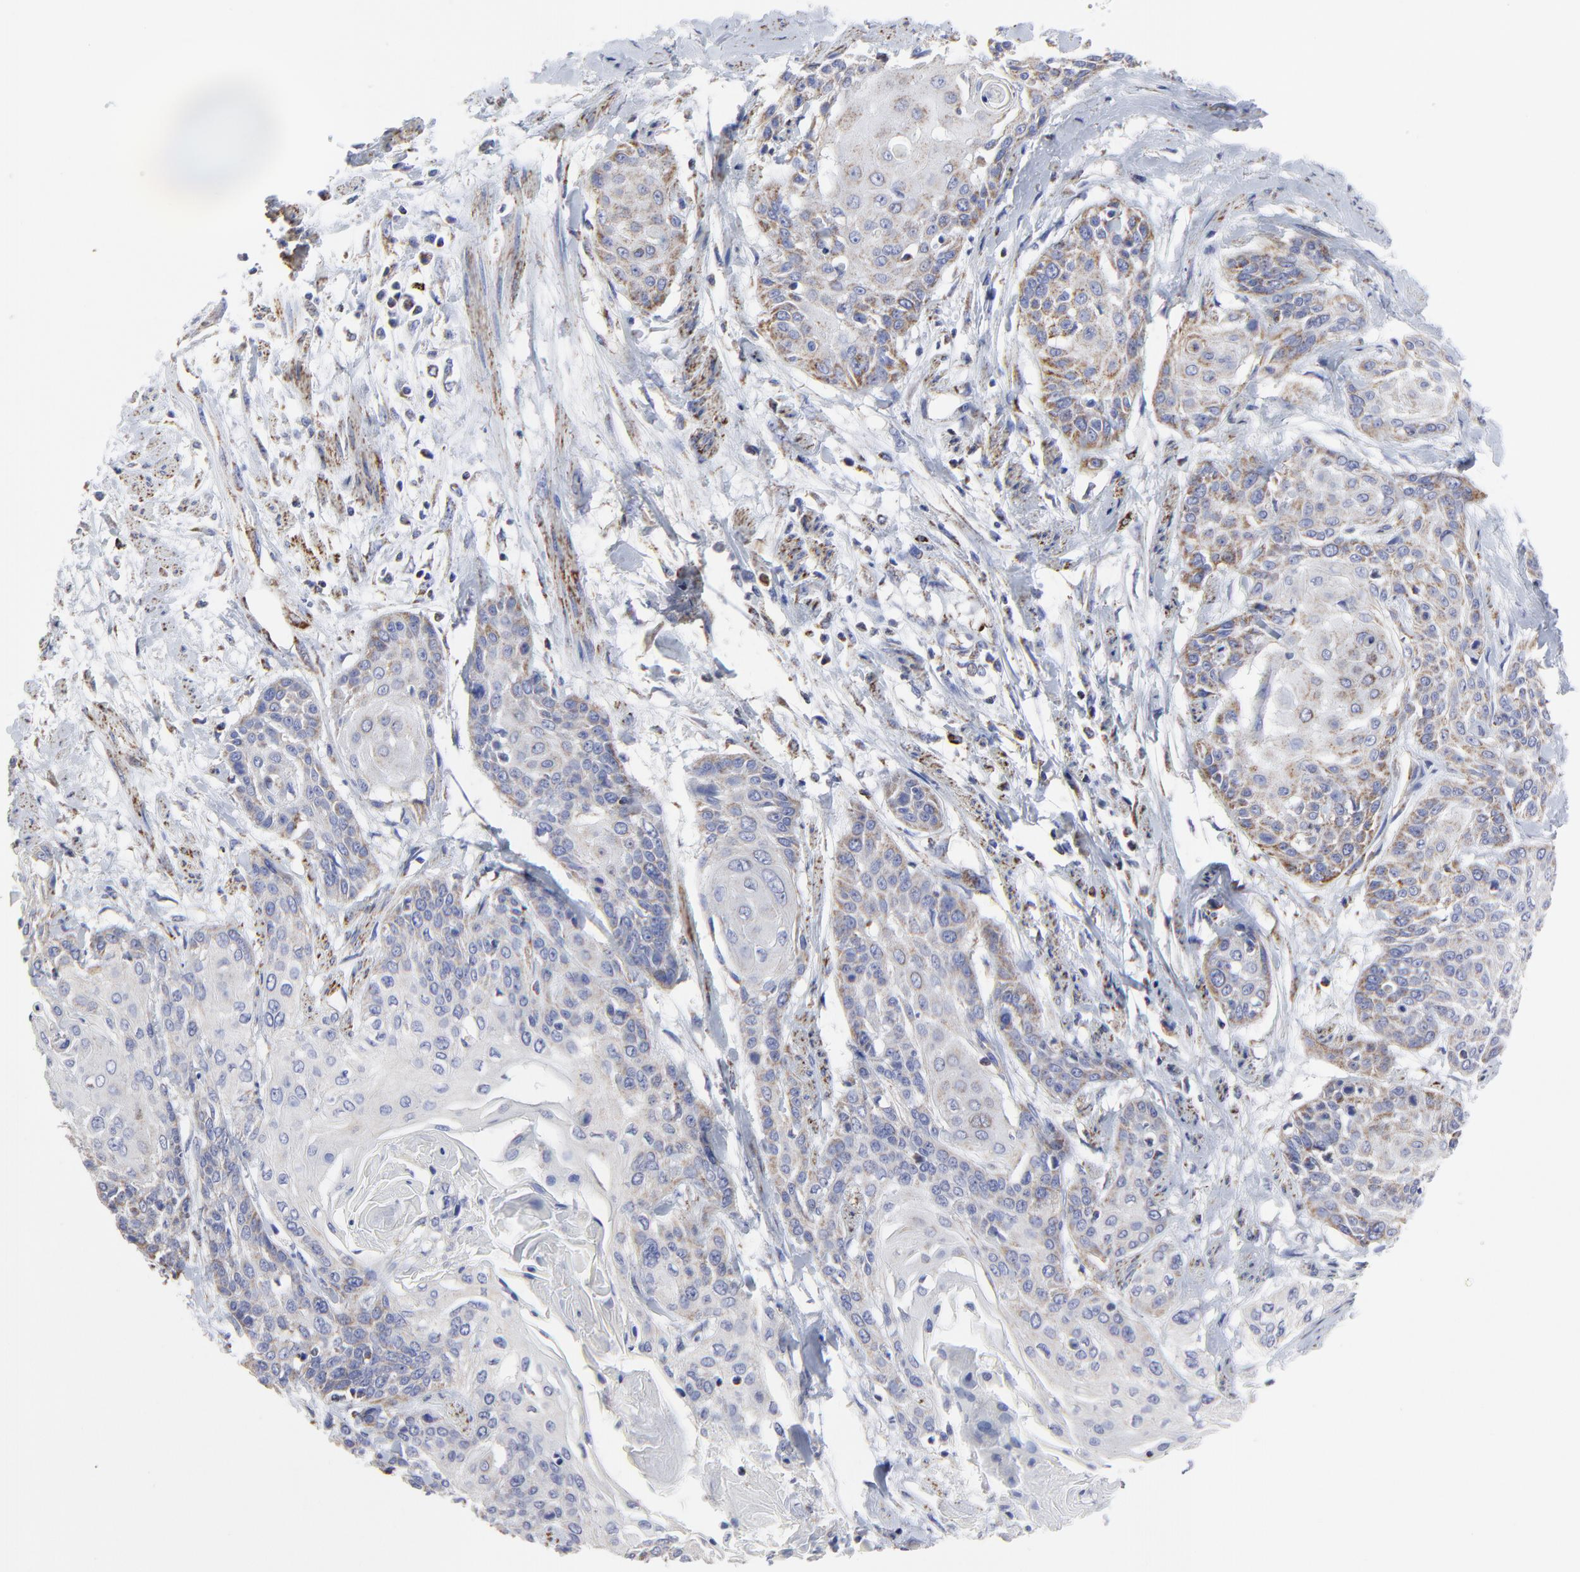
{"staining": {"intensity": "weak", "quantity": "25%-75%", "location": "cytoplasmic/membranous"}, "tissue": "cervical cancer", "cell_type": "Tumor cells", "image_type": "cancer", "snomed": [{"axis": "morphology", "description": "Squamous cell carcinoma, NOS"}, {"axis": "topography", "description": "Cervix"}], "caption": "A histopathology image of squamous cell carcinoma (cervical) stained for a protein reveals weak cytoplasmic/membranous brown staining in tumor cells. (Stains: DAB in brown, nuclei in blue, Microscopy: brightfield microscopy at high magnification).", "gene": "PINK1", "patient": {"sex": "female", "age": 57}}